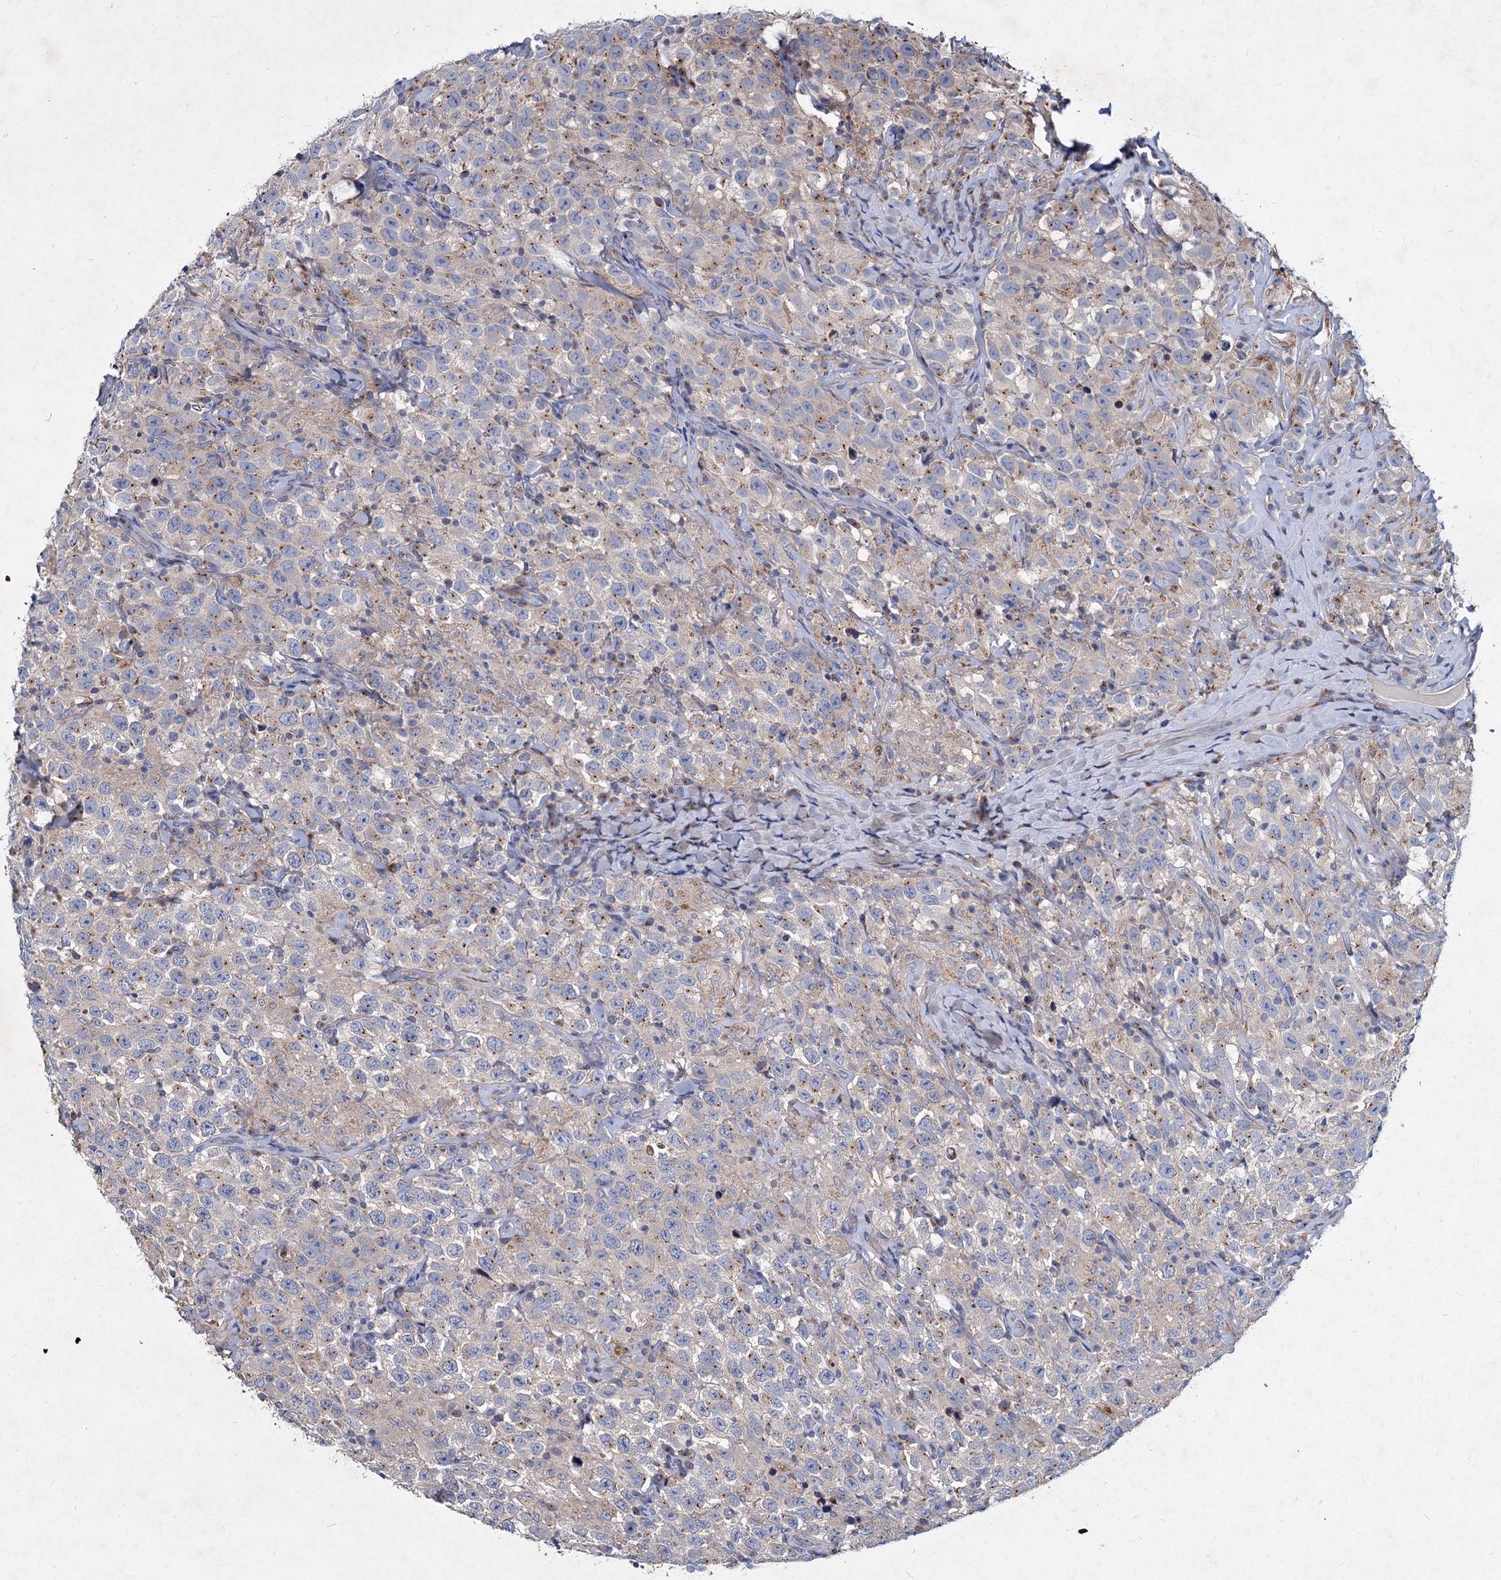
{"staining": {"intensity": "negative", "quantity": "none", "location": "none"}, "tissue": "testis cancer", "cell_type": "Tumor cells", "image_type": "cancer", "snomed": [{"axis": "morphology", "description": "Seminoma, NOS"}, {"axis": "topography", "description": "Testis"}], "caption": "The immunohistochemistry (IHC) histopathology image has no significant staining in tumor cells of testis seminoma tissue.", "gene": "AGBL4", "patient": {"sex": "male", "age": 41}}